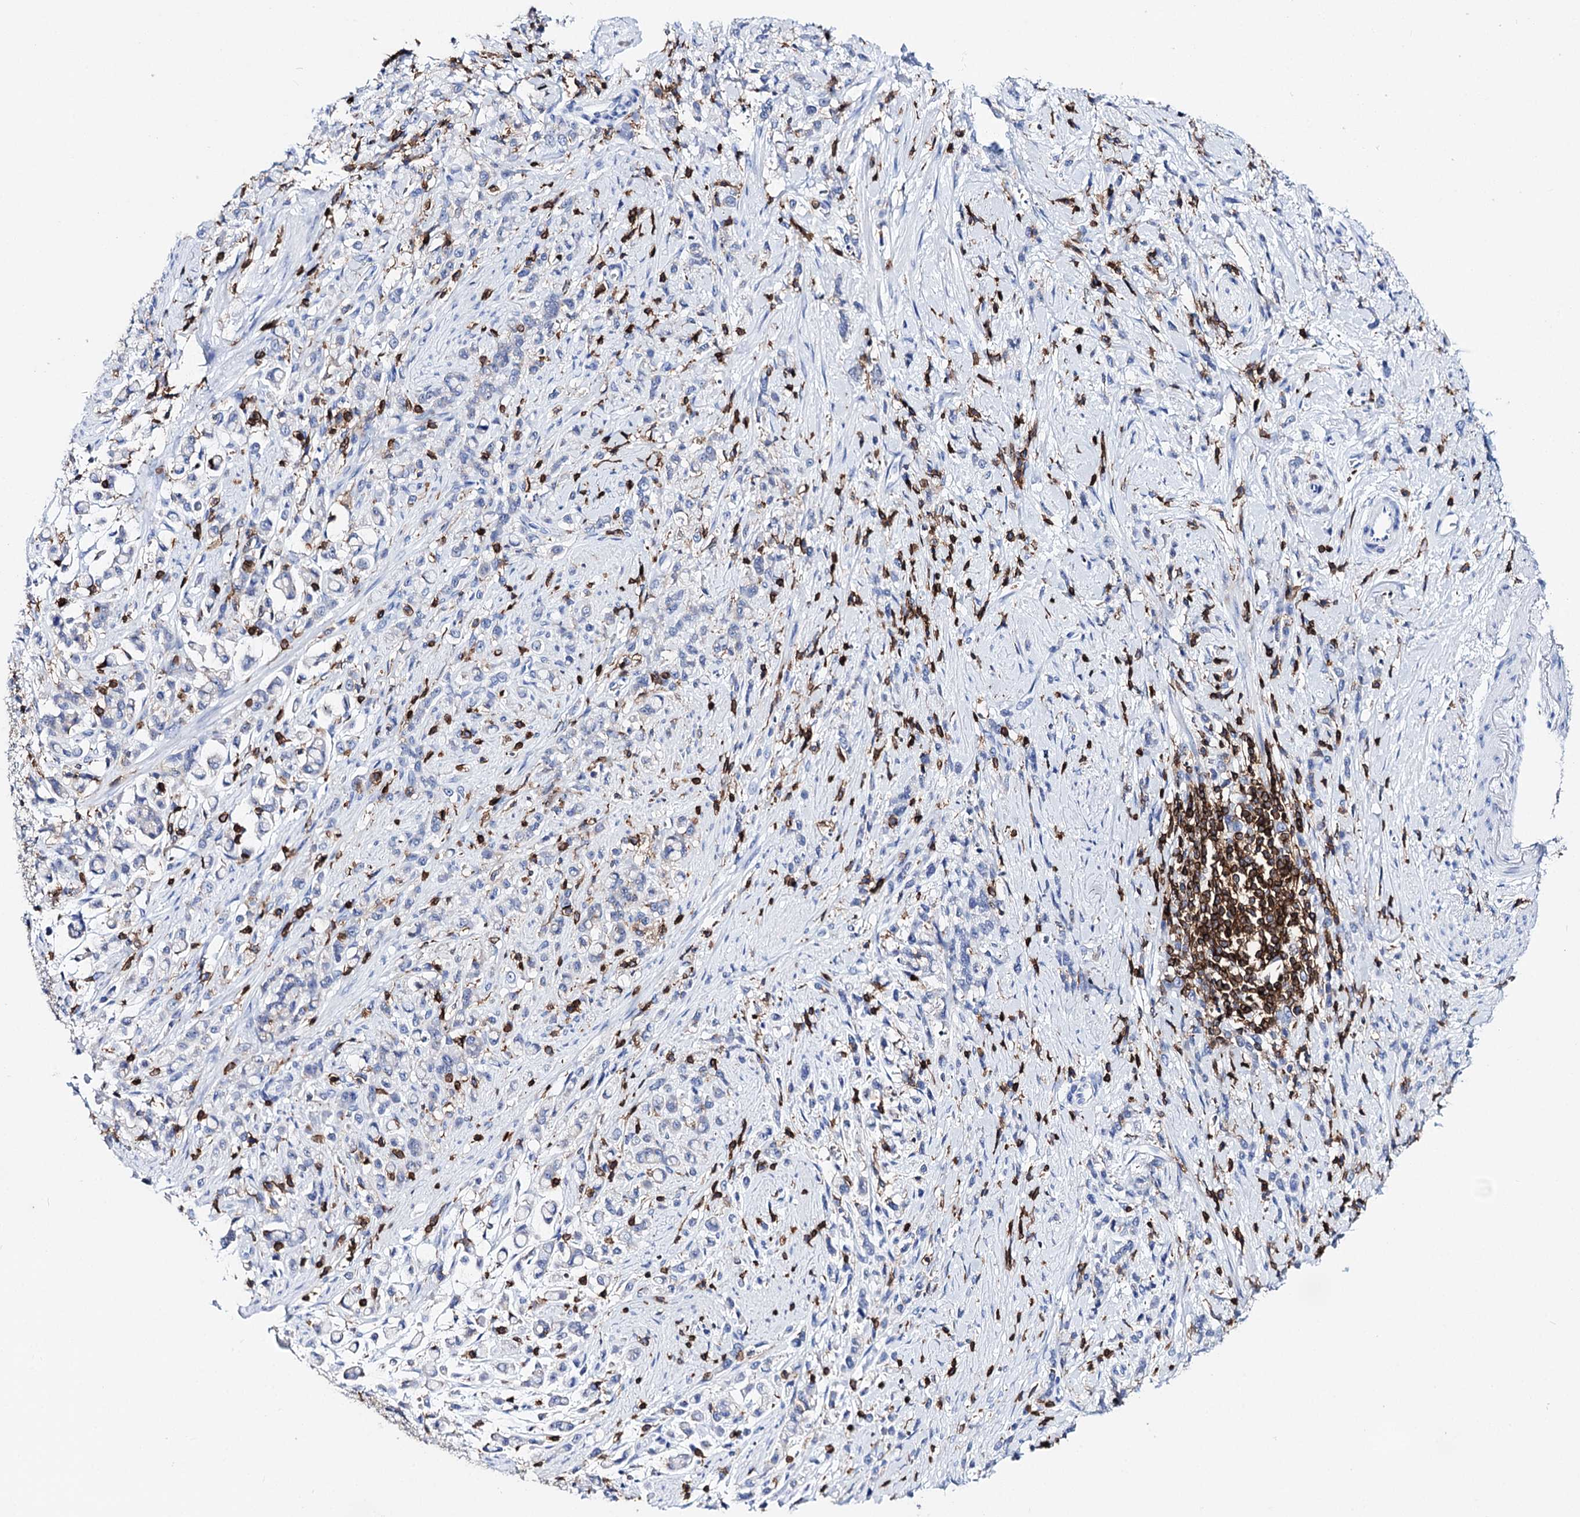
{"staining": {"intensity": "negative", "quantity": "none", "location": "none"}, "tissue": "stomach cancer", "cell_type": "Tumor cells", "image_type": "cancer", "snomed": [{"axis": "morphology", "description": "Adenocarcinoma, NOS"}, {"axis": "topography", "description": "Stomach"}], "caption": "Tumor cells are negative for protein expression in human stomach adenocarcinoma. (DAB IHC visualized using brightfield microscopy, high magnification).", "gene": "DEF6", "patient": {"sex": "female", "age": 60}}